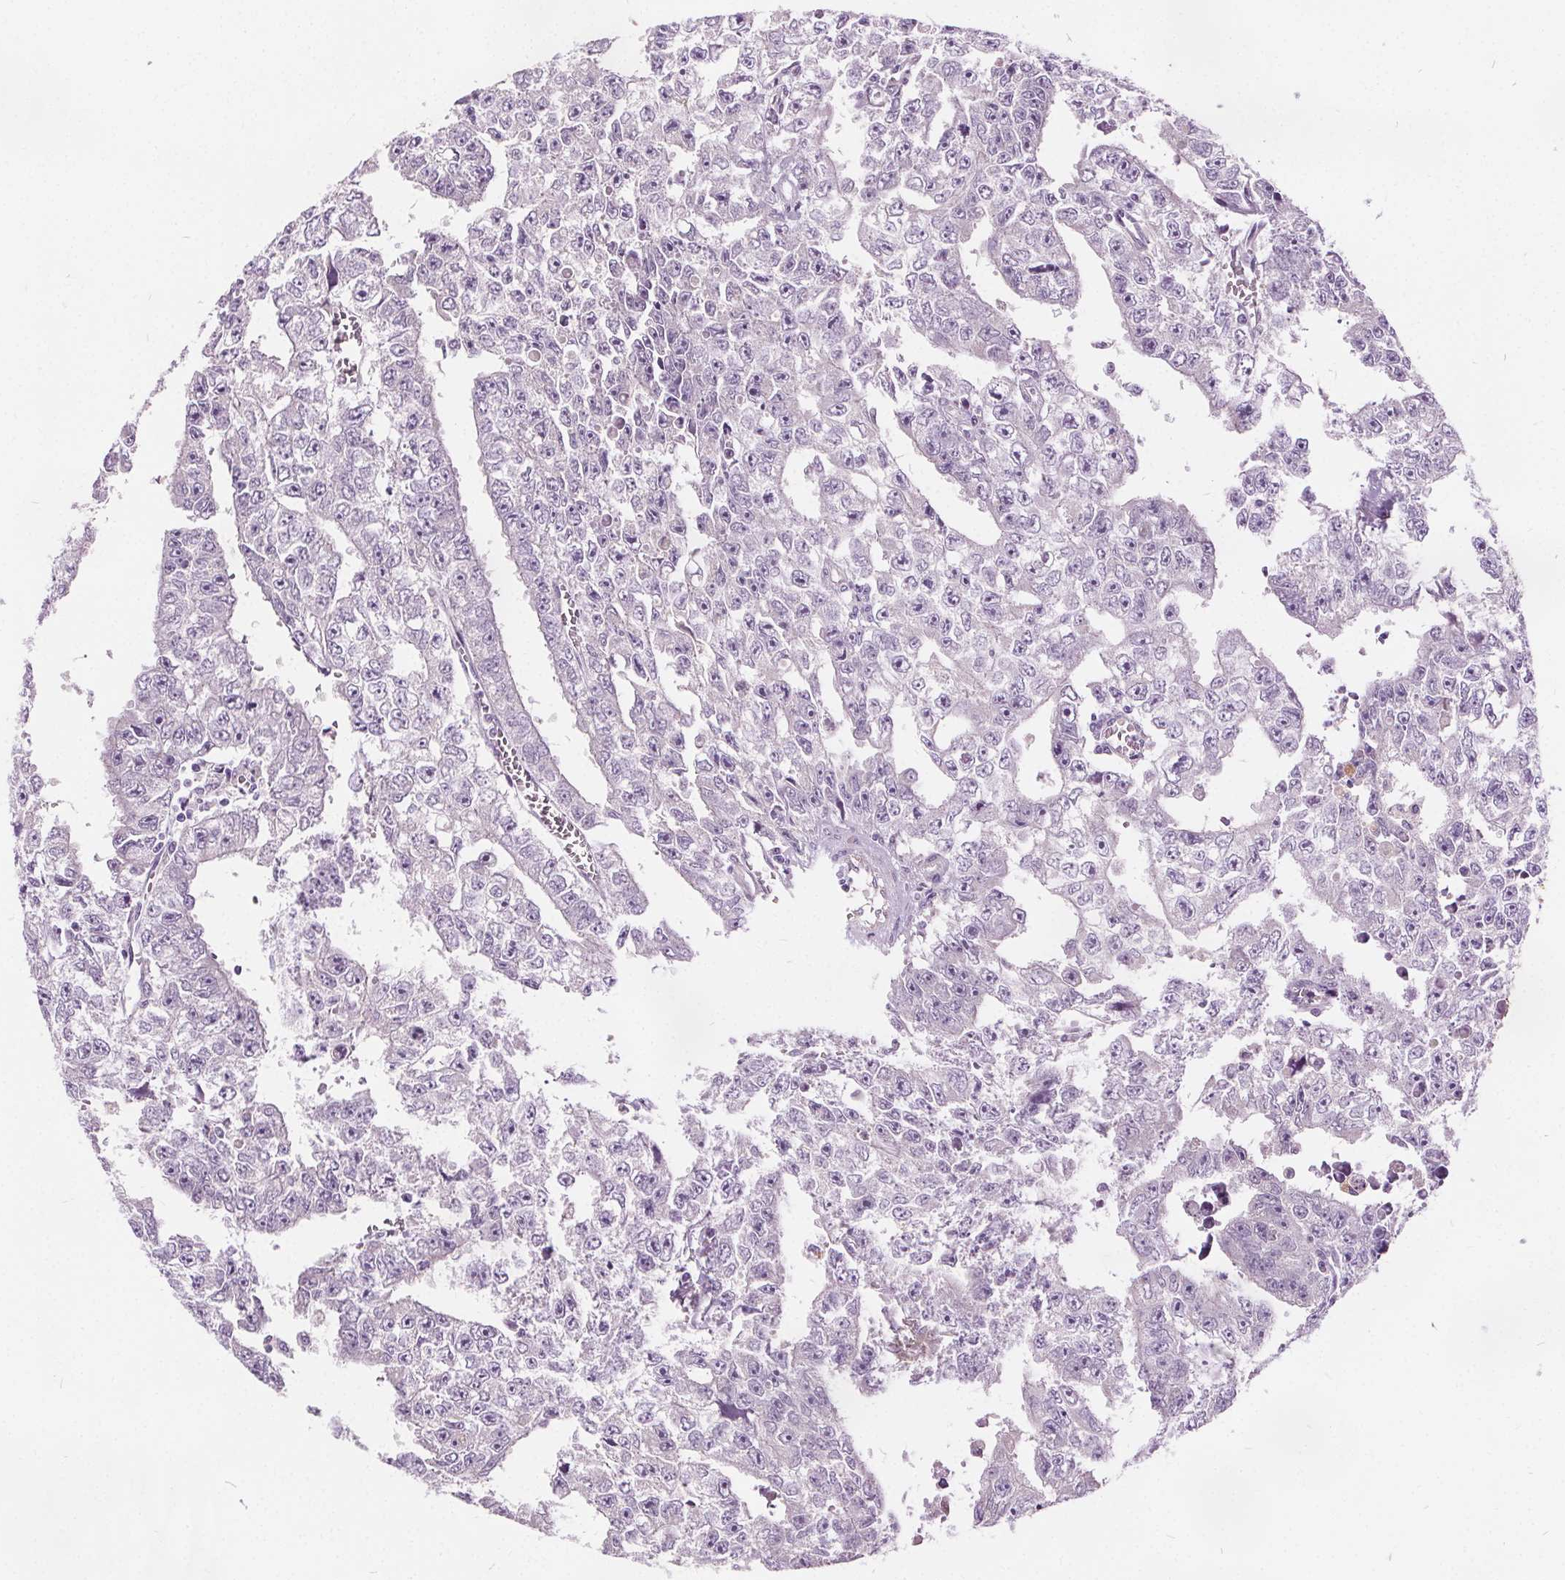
{"staining": {"intensity": "negative", "quantity": "none", "location": "none"}, "tissue": "testis cancer", "cell_type": "Tumor cells", "image_type": "cancer", "snomed": [{"axis": "morphology", "description": "Carcinoma, Embryonal, NOS"}, {"axis": "morphology", "description": "Teratoma, malignant, NOS"}, {"axis": "topography", "description": "Testis"}], "caption": "Tumor cells are negative for protein expression in human testis cancer.", "gene": "ACOX2", "patient": {"sex": "male", "age": 24}}